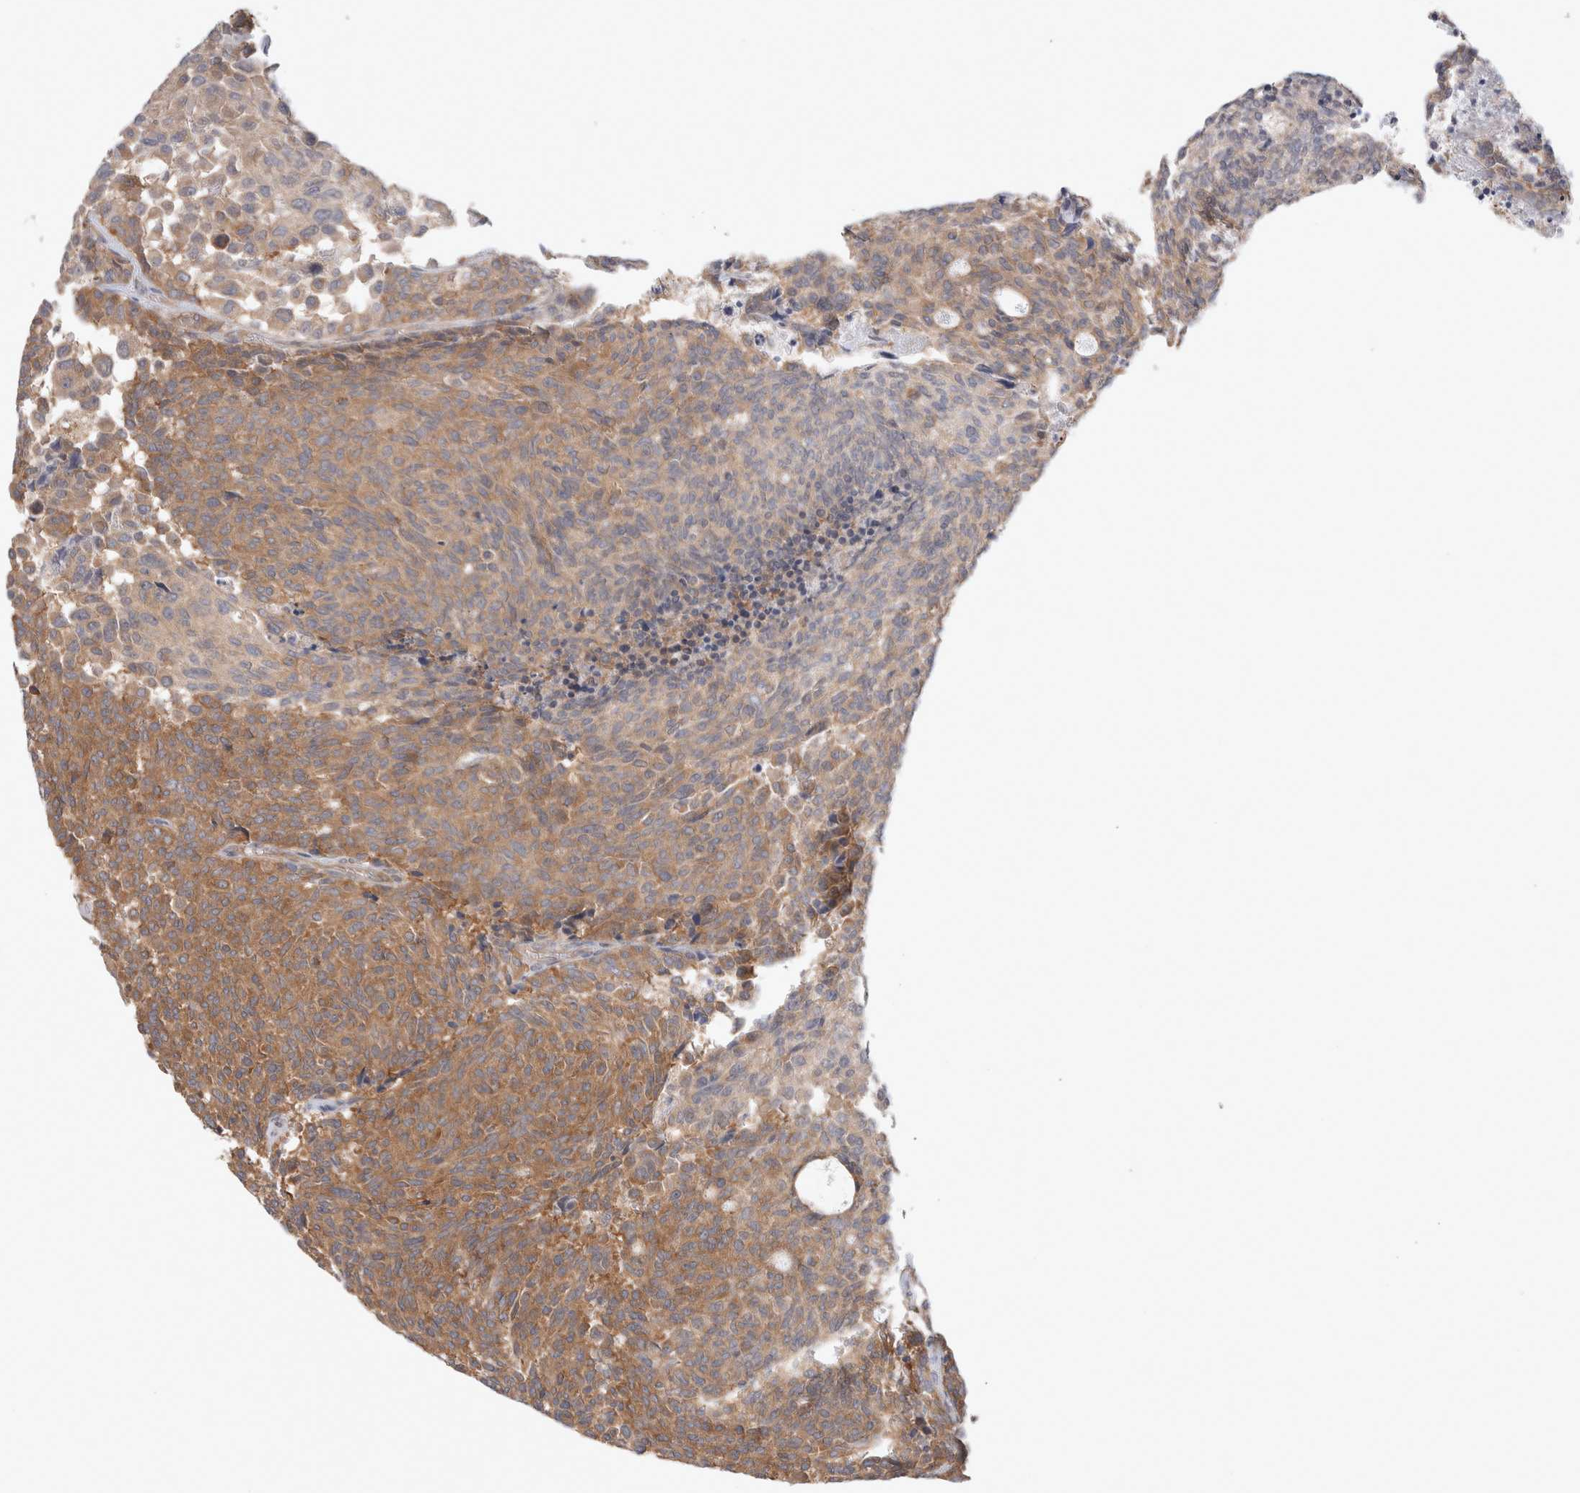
{"staining": {"intensity": "moderate", "quantity": ">75%", "location": "cytoplasmic/membranous"}, "tissue": "carcinoid", "cell_type": "Tumor cells", "image_type": "cancer", "snomed": [{"axis": "morphology", "description": "Carcinoid, malignant, NOS"}, {"axis": "topography", "description": "Pancreas"}], "caption": "This is a photomicrograph of immunohistochemistry staining of carcinoid, which shows moderate expression in the cytoplasmic/membranous of tumor cells.", "gene": "HROB", "patient": {"sex": "female", "age": 54}}